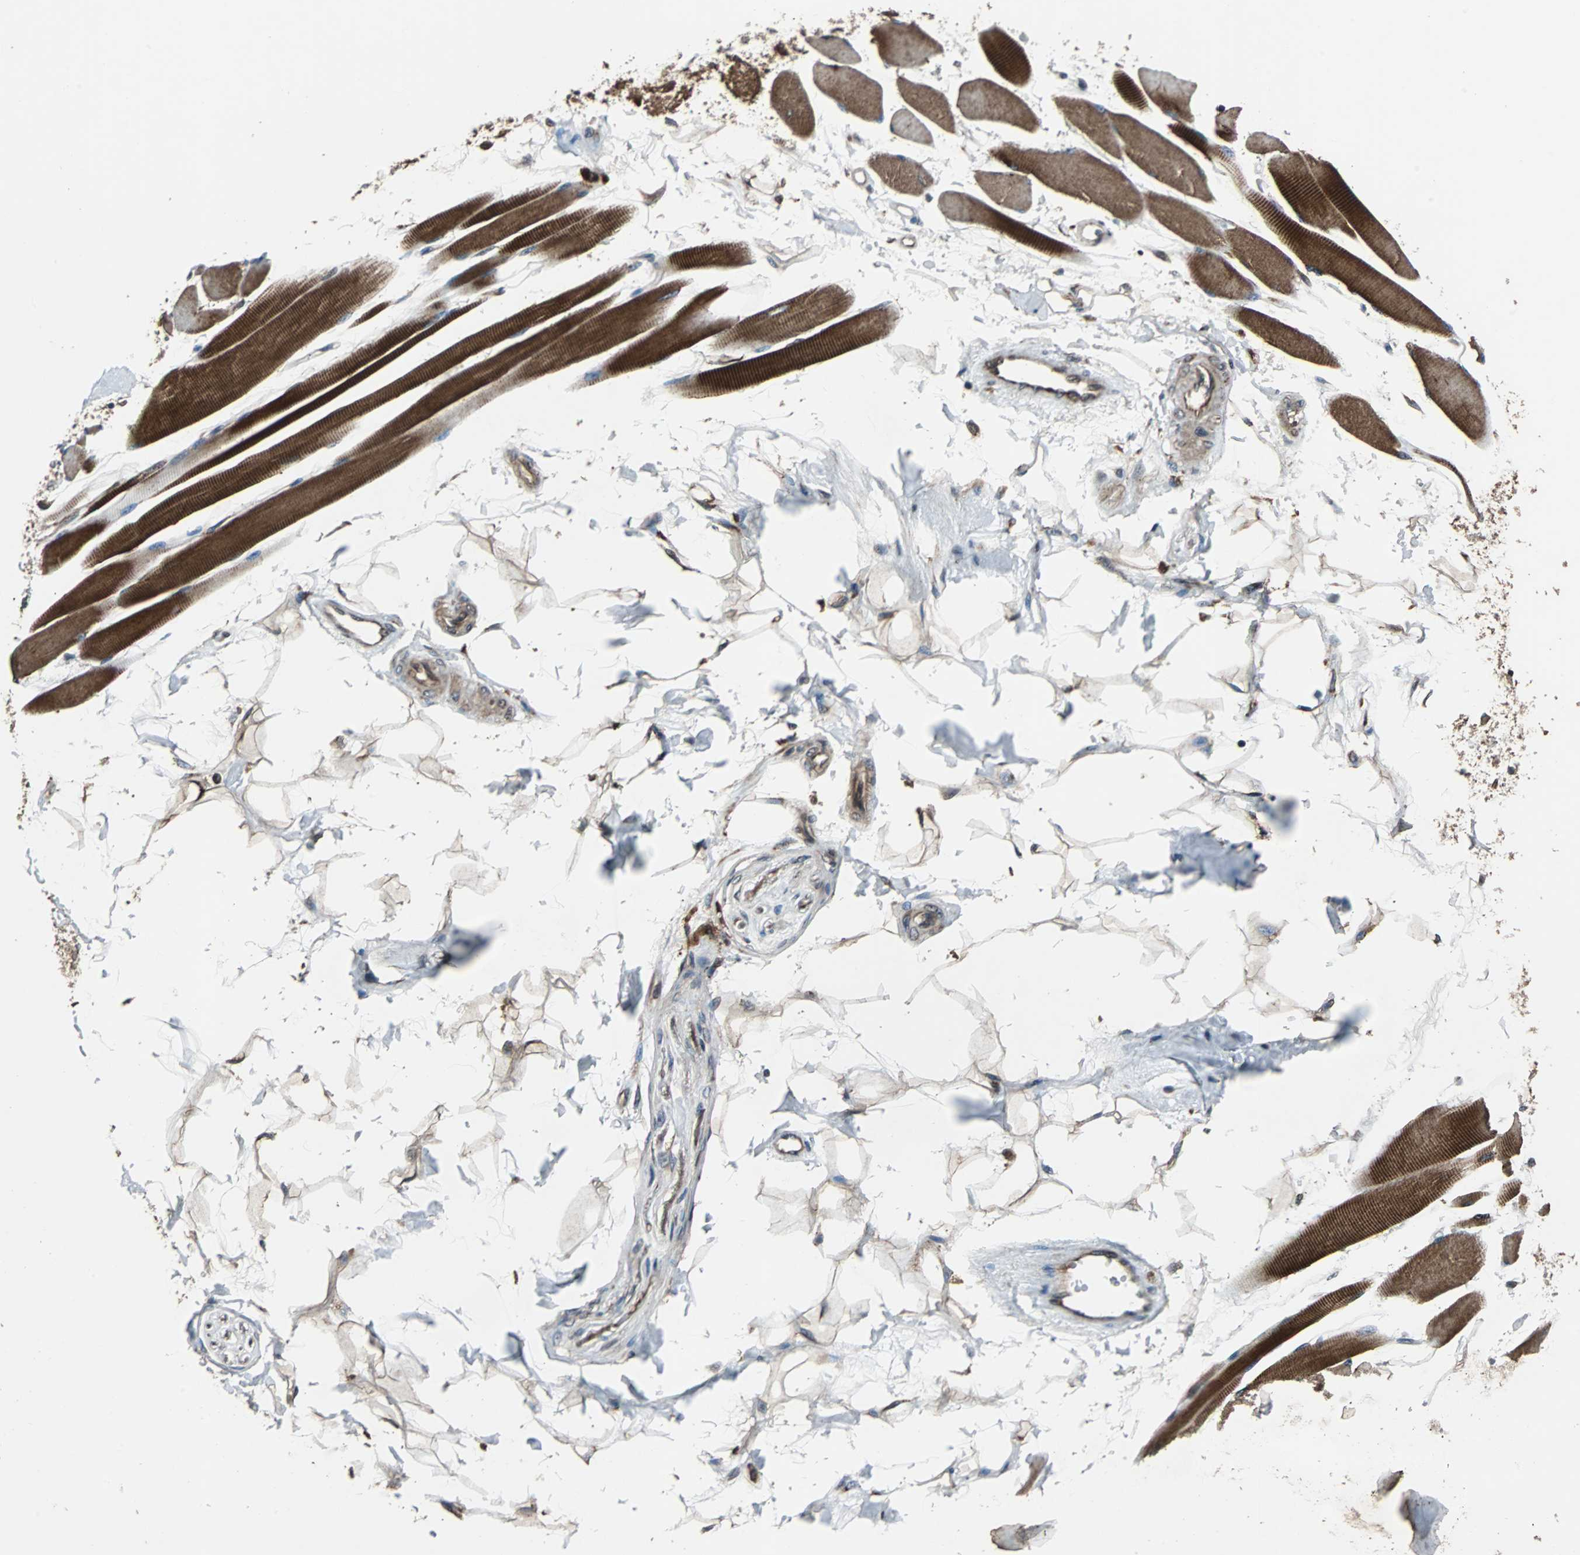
{"staining": {"intensity": "moderate", "quantity": ">75%", "location": "cytoplasmic/membranous"}, "tissue": "skeletal muscle", "cell_type": "Myocytes", "image_type": "normal", "snomed": [{"axis": "morphology", "description": "Normal tissue, NOS"}, {"axis": "topography", "description": "Skeletal muscle"}, {"axis": "topography", "description": "Peripheral nerve tissue"}], "caption": "IHC image of unremarkable human skeletal muscle stained for a protein (brown), which exhibits medium levels of moderate cytoplasmic/membranous staining in about >75% of myocytes.", "gene": "RAB7A", "patient": {"sex": "female", "age": 84}}